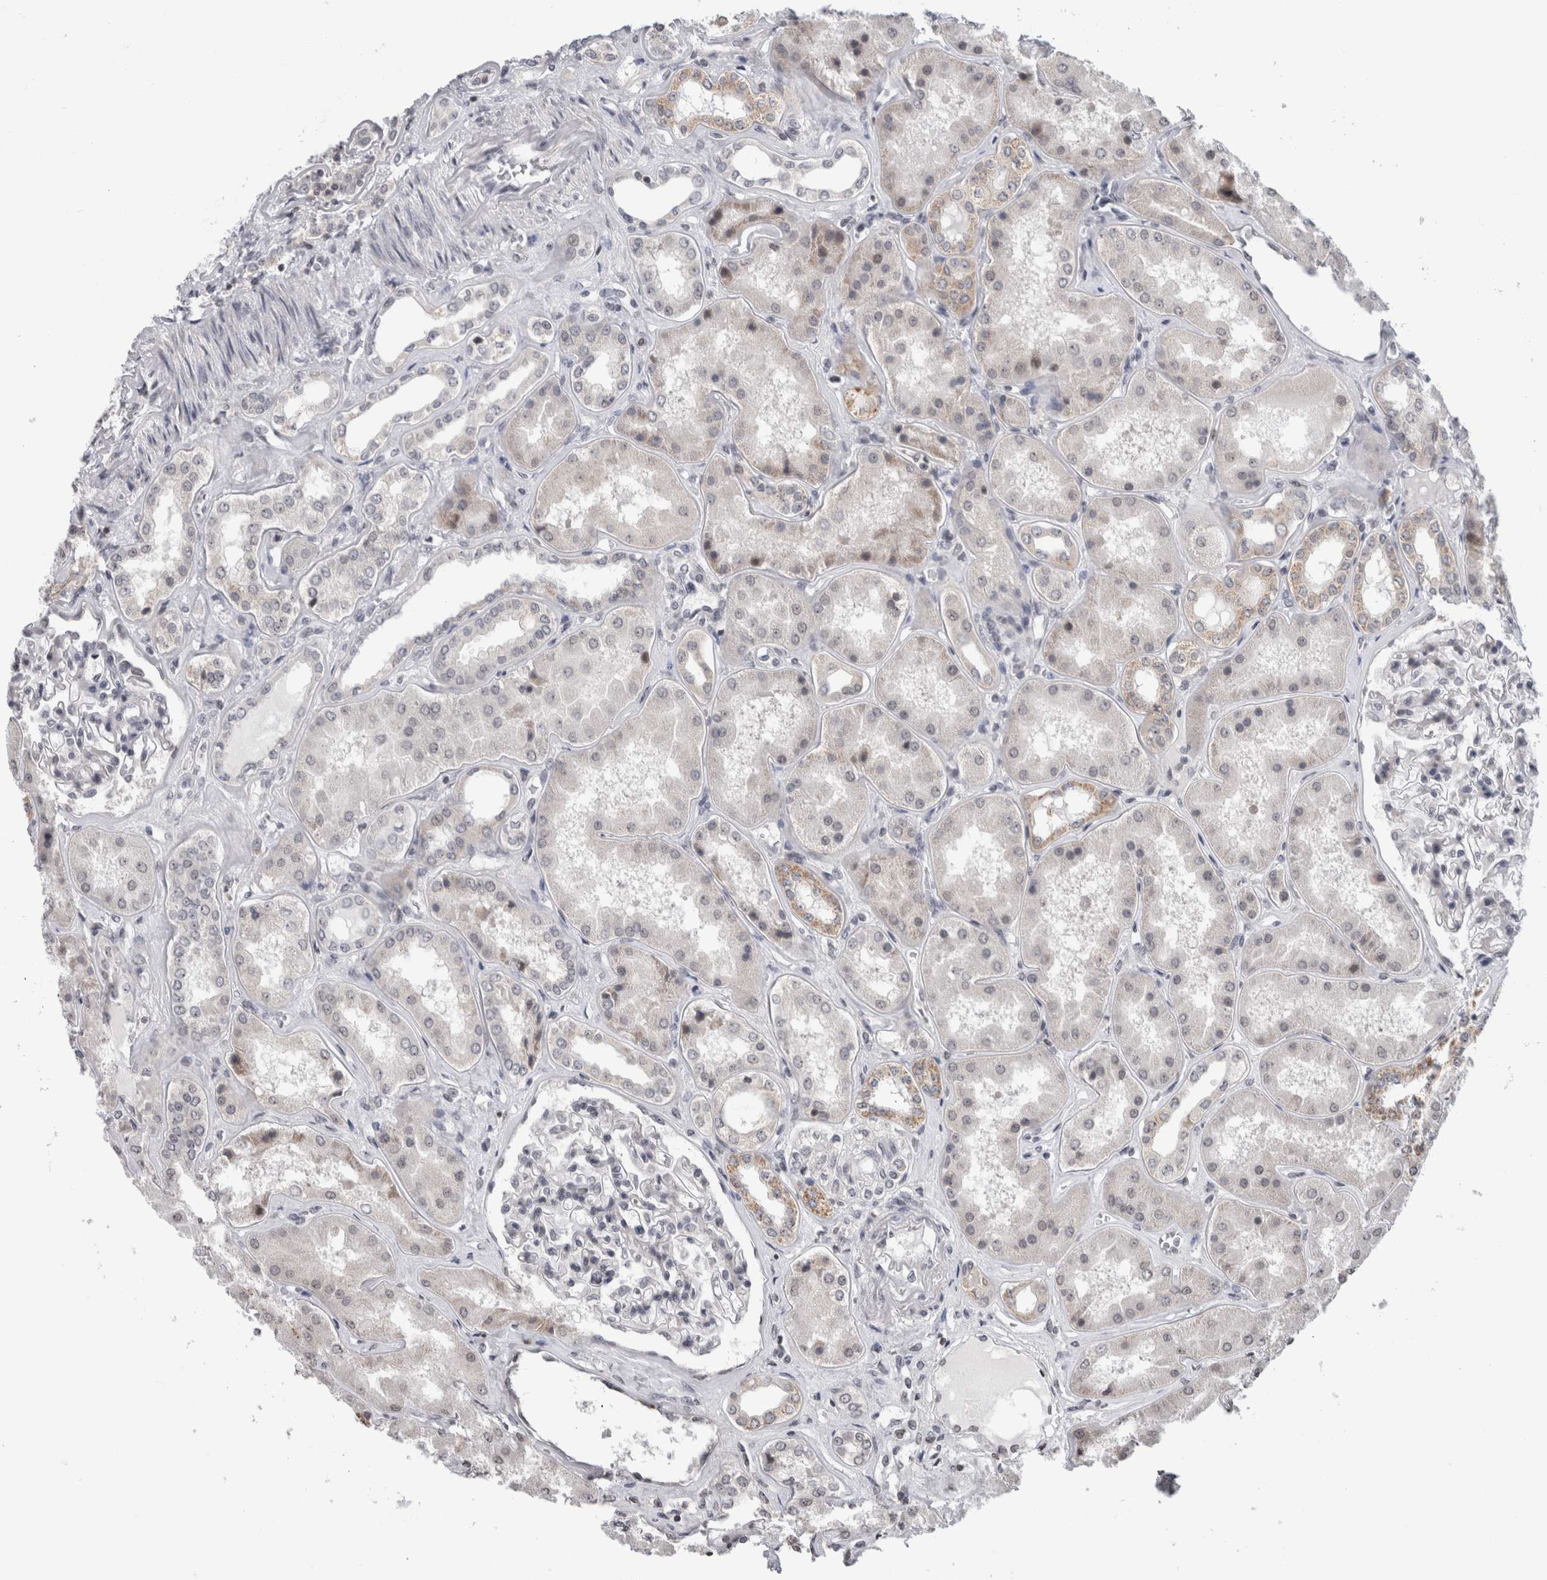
{"staining": {"intensity": "weak", "quantity": "25%-75%", "location": "nuclear"}, "tissue": "kidney", "cell_type": "Cells in glomeruli", "image_type": "normal", "snomed": [{"axis": "morphology", "description": "Normal tissue, NOS"}, {"axis": "topography", "description": "Kidney"}], "caption": "A brown stain shows weak nuclear expression of a protein in cells in glomeruli of unremarkable kidney.", "gene": "ZBTB11", "patient": {"sex": "female", "age": 56}}